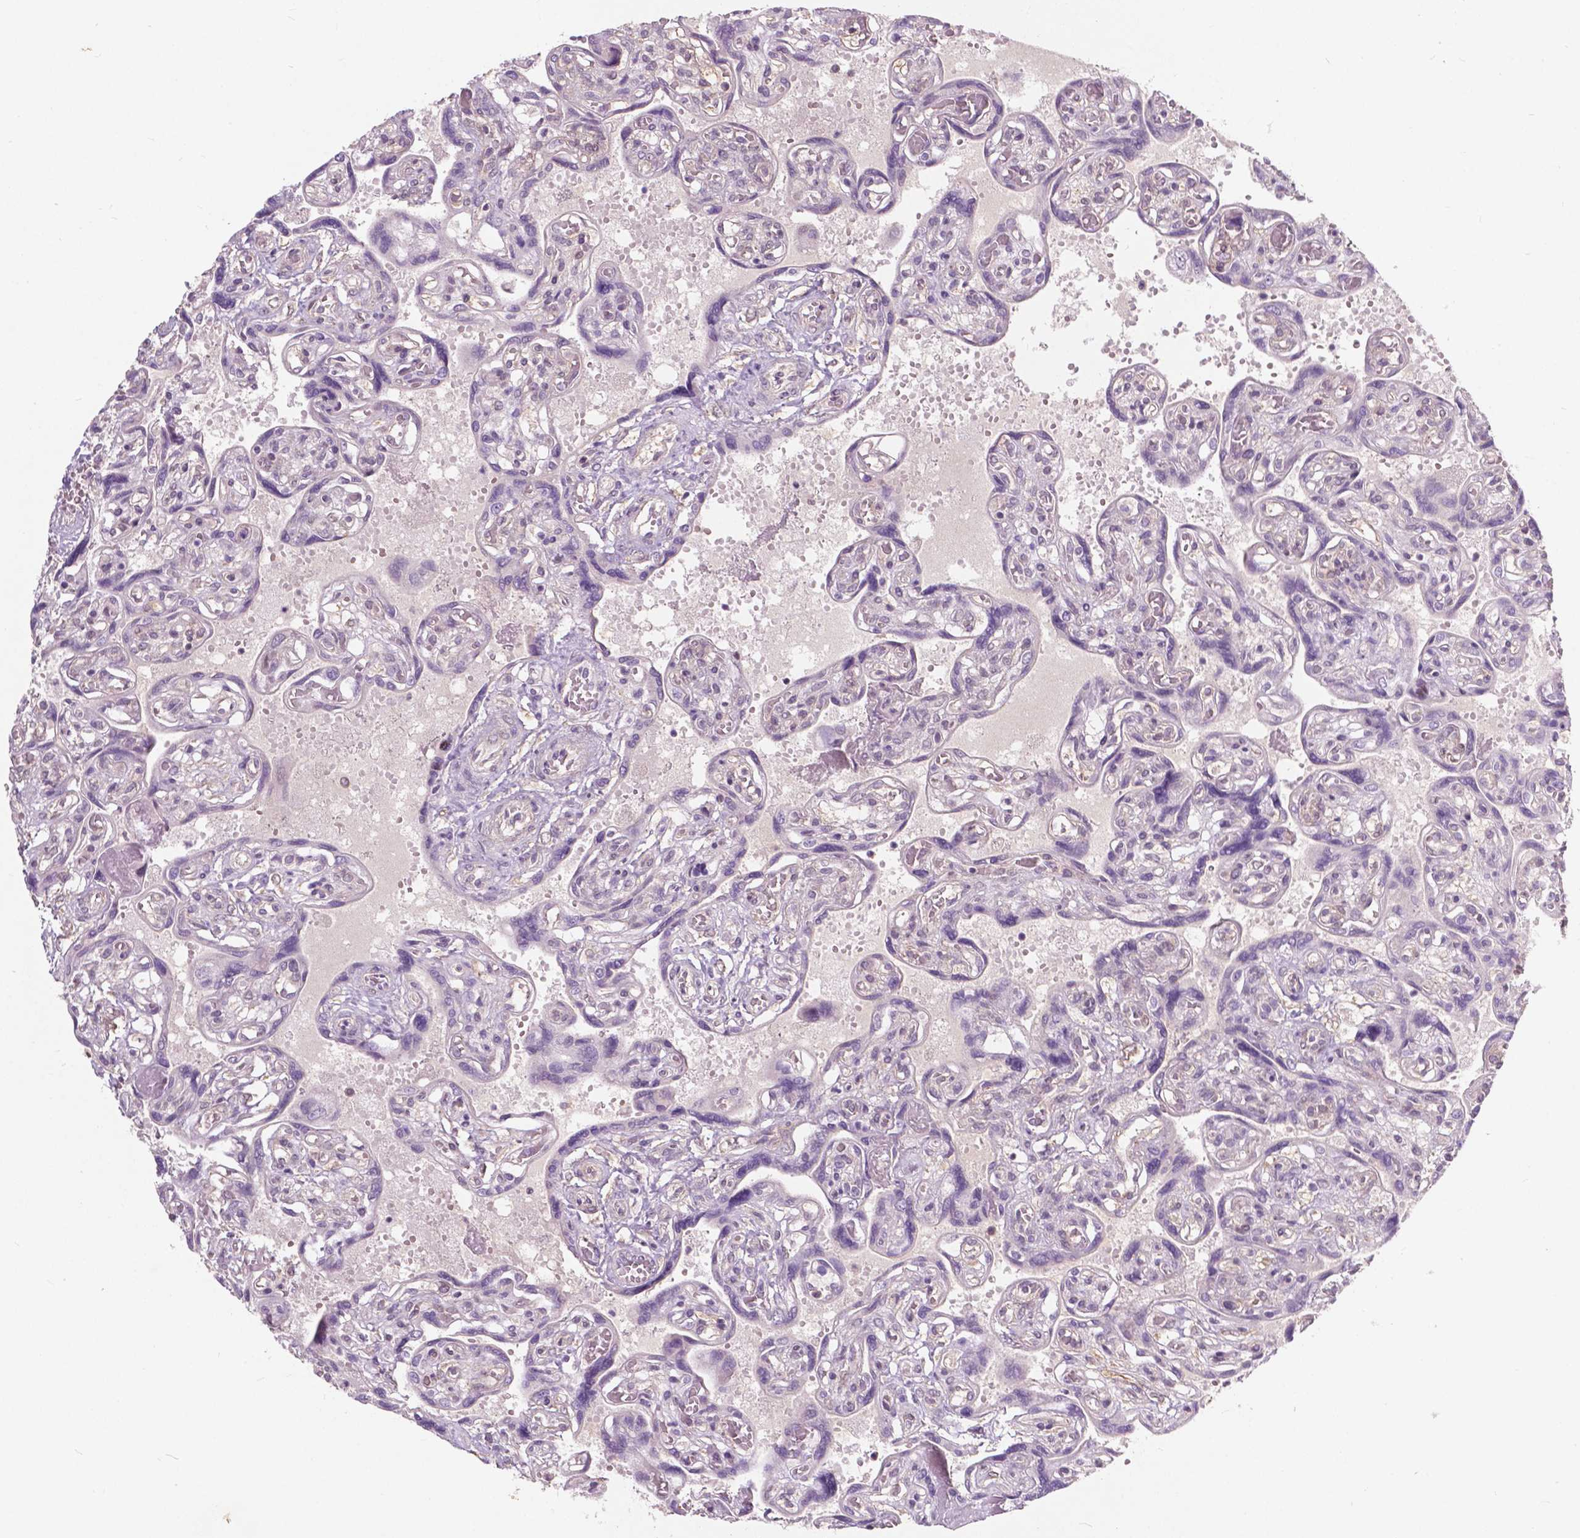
{"staining": {"intensity": "moderate", "quantity": "<25%", "location": "cytoplasmic/membranous,nuclear"}, "tissue": "placenta", "cell_type": "Decidual cells", "image_type": "normal", "snomed": [{"axis": "morphology", "description": "Normal tissue, NOS"}, {"axis": "topography", "description": "Placenta"}], "caption": "A photomicrograph showing moderate cytoplasmic/membranous,nuclear positivity in approximately <25% of decidual cells in unremarkable placenta, as visualized by brown immunohistochemical staining.", "gene": "GPR37", "patient": {"sex": "female", "age": 32}}